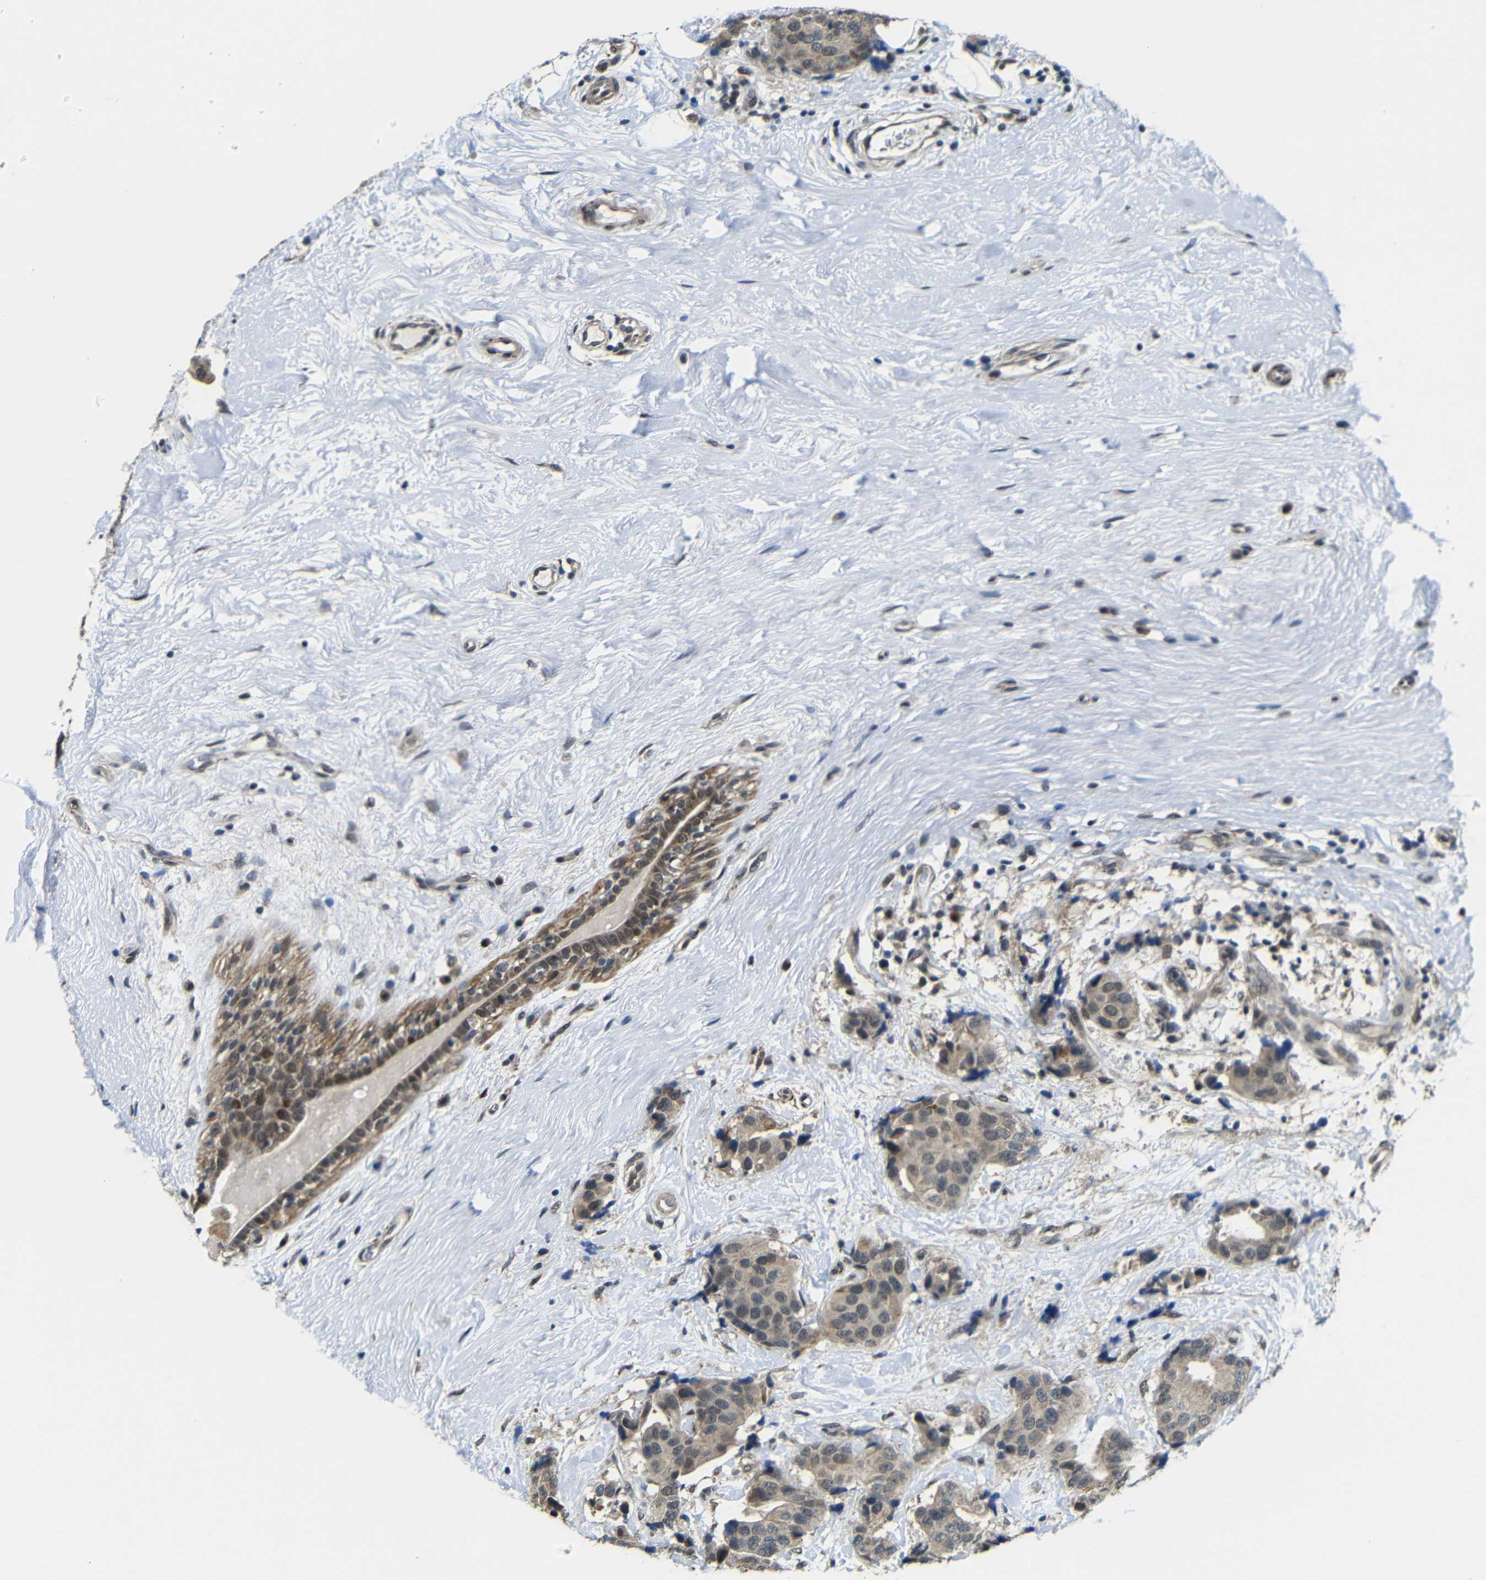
{"staining": {"intensity": "moderate", "quantity": ">75%", "location": "cytoplasmic/membranous"}, "tissue": "breast cancer", "cell_type": "Tumor cells", "image_type": "cancer", "snomed": [{"axis": "morphology", "description": "Normal tissue, NOS"}, {"axis": "morphology", "description": "Duct carcinoma"}, {"axis": "topography", "description": "Breast"}], "caption": "Breast infiltrating ductal carcinoma stained with a protein marker demonstrates moderate staining in tumor cells.", "gene": "FAM172A", "patient": {"sex": "female", "age": 39}}